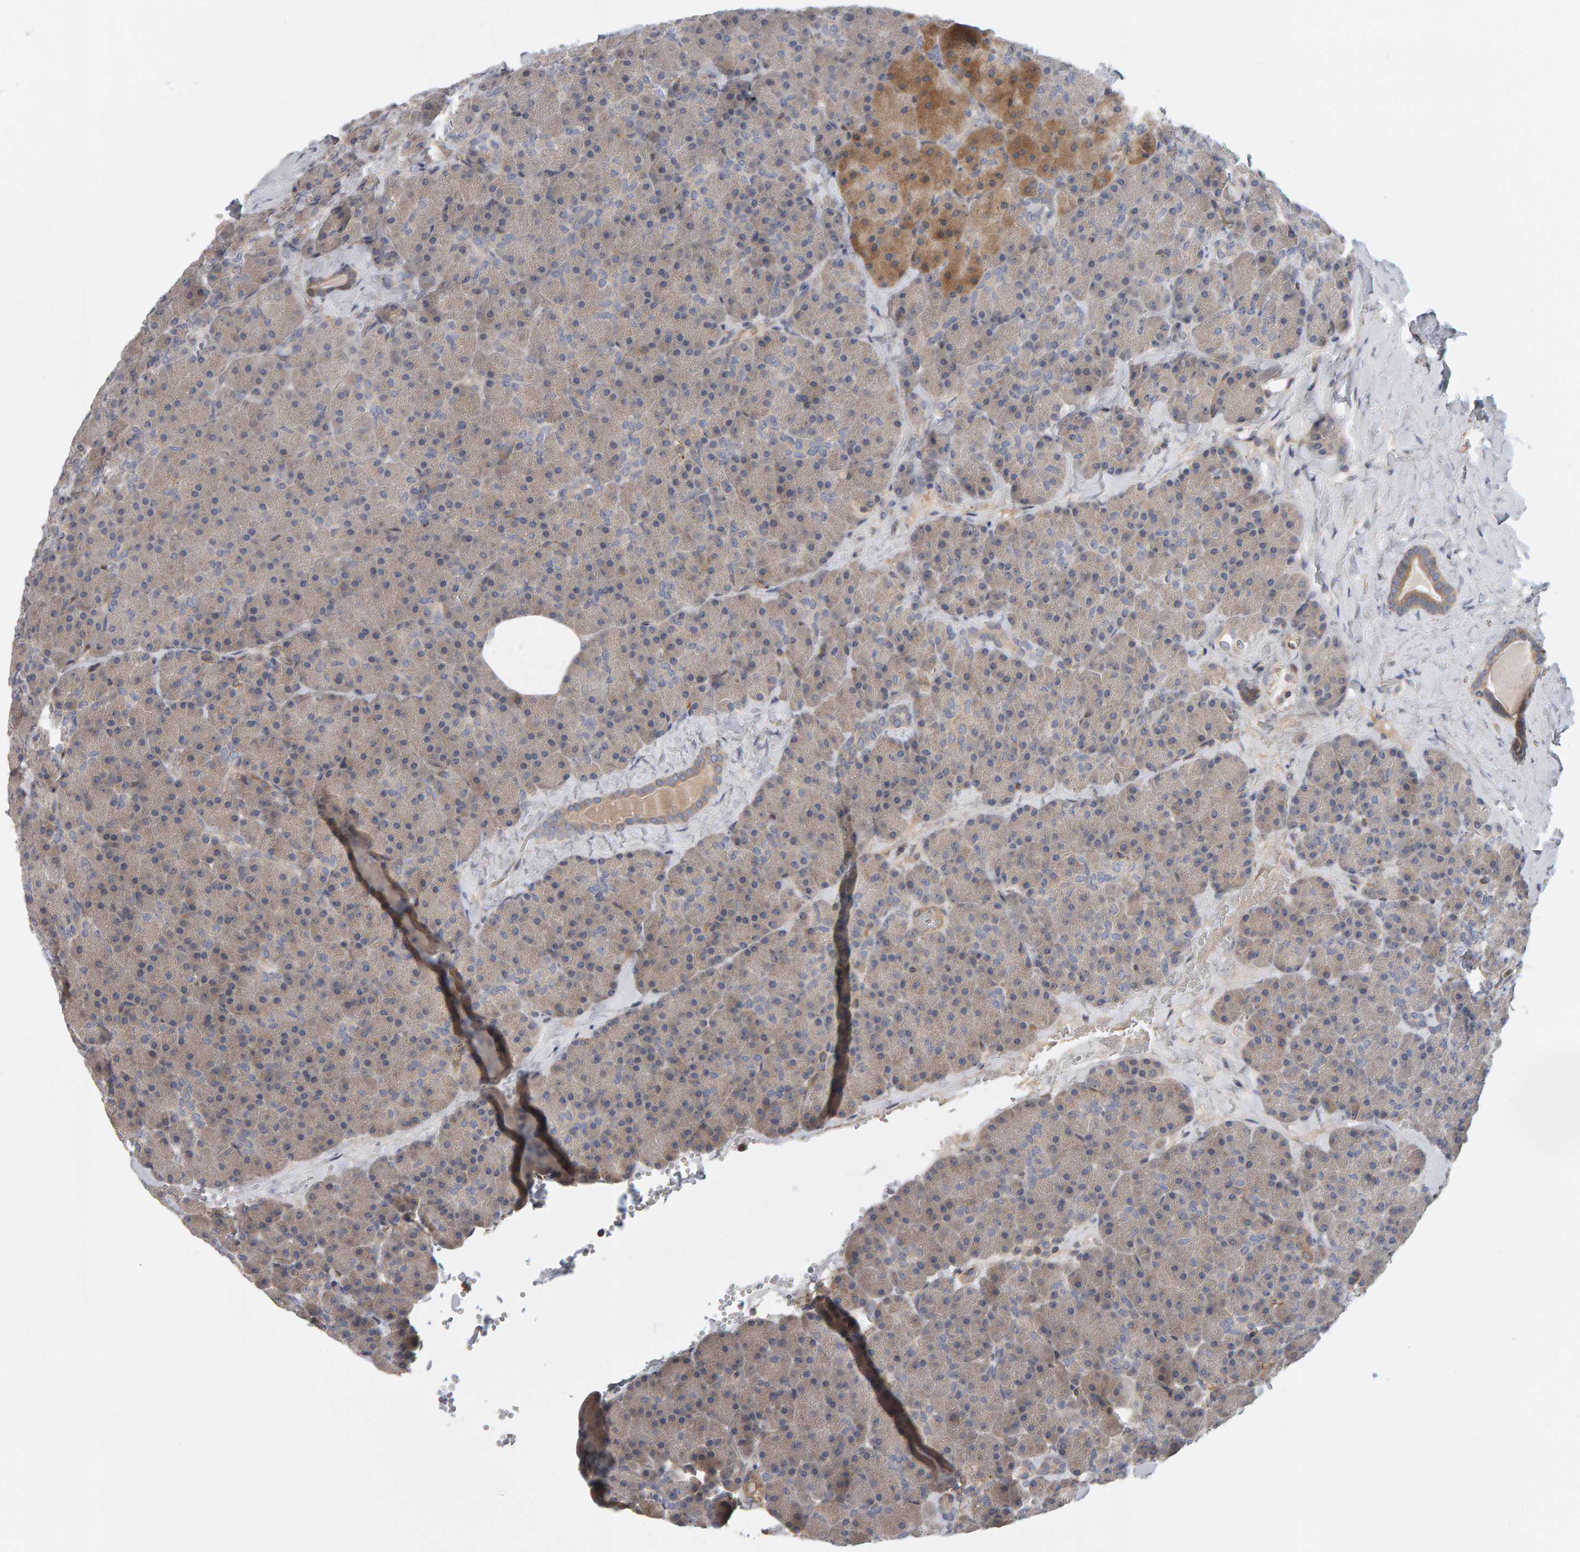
{"staining": {"intensity": "weak", "quantity": "25%-75%", "location": "cytoplasmic/membranous"}, "tissue": "pancreas", "cell_type": "Exocrine glandular cells", "image_type": "normal", "snomed": [{"axis": "morphology", "description": "Normal tissue, NOS"}, {"axis": "morphology", "description": "Carcinoid, malignant, NOS"}, {"axis": "topography", "description": "Pancreas"}], "caption": "The photomicrograph shows staining of benign pancreas, revealing weak cytoplasmic/membranous protein staining (brown color) within exocrine glandular cells.", "gene": "C9orf72", "patient": {"sex": "female", "age": 35}}